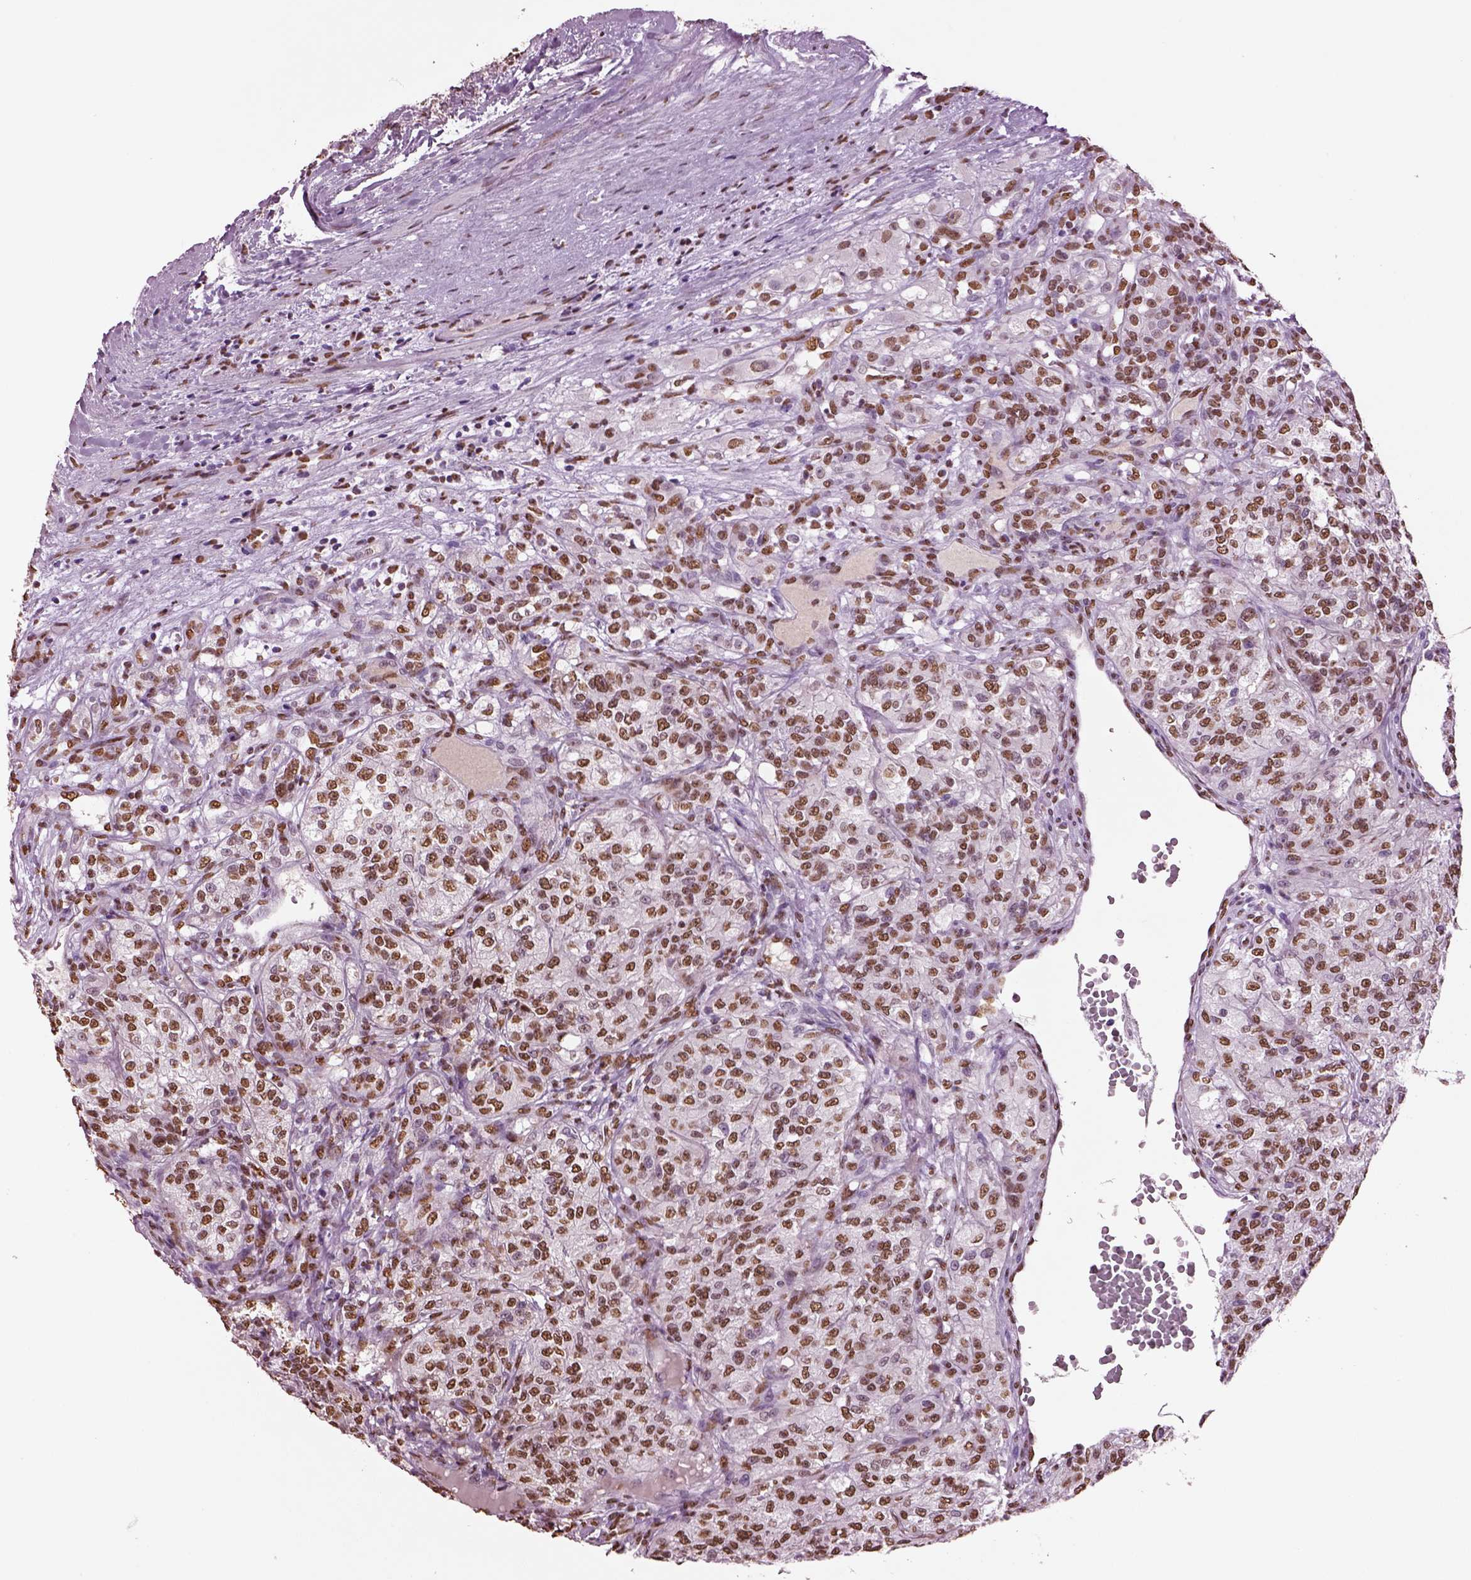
{"staining": {"intensity": "moderate", "quantity": ">75%", "location": "nuclear"}, "tissue": "renal cancer", "cell_type": "Tumor cells", "image_type": "cancer", "snomed": [{"axis": "morphology", "description": "Adenocarcinoma, NOS"}, {"axis": "topography", "description": "Kidney"}], "caption": "IHC (DAB (3,3'-diaminobenzidine)) staining of renal cancer (adenocarcinoma) shows moderate nuclear protein expression in about >75% of tumor cells.", "gene": "DDX3X", "patient": {"sex": "female", "age": 63}}